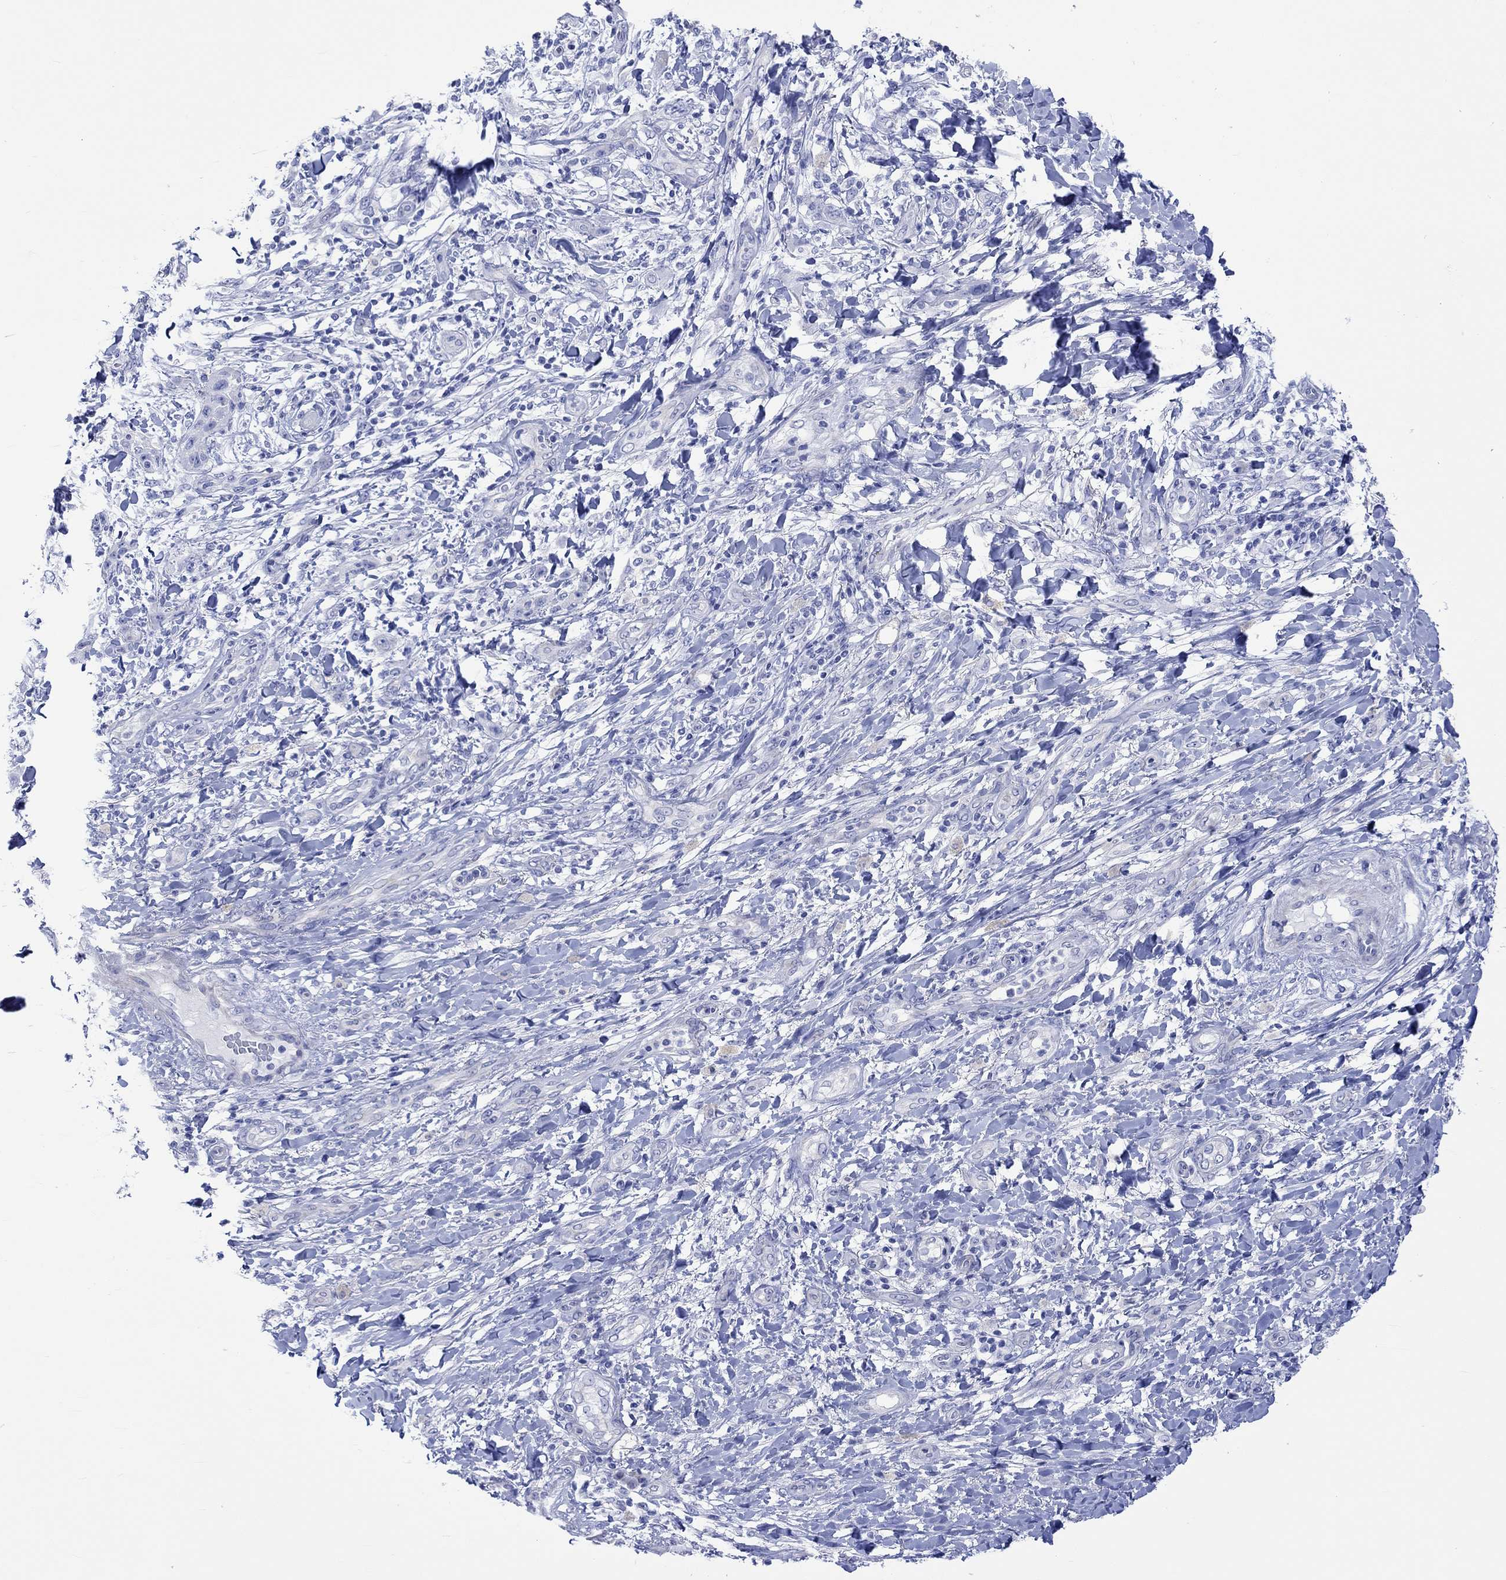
{"staining": {"intensity": "negative", "quantity": "none", "location": "none"}, "tissue": "skin cancer", "cell_type": "Tumor cells", "image_type": "cancer", "snomed": [{"axis": "morphology", "description": "Squamous cell carcinoma, NOS"}, {"axis": "topography", "description": "Skin"}], "caption": "This is an IHC histopathology image of skin cancer. There is no positivity in tumor cells.", "gene": "CPLX2", "patient": {"sex": "male", "age": 62}}